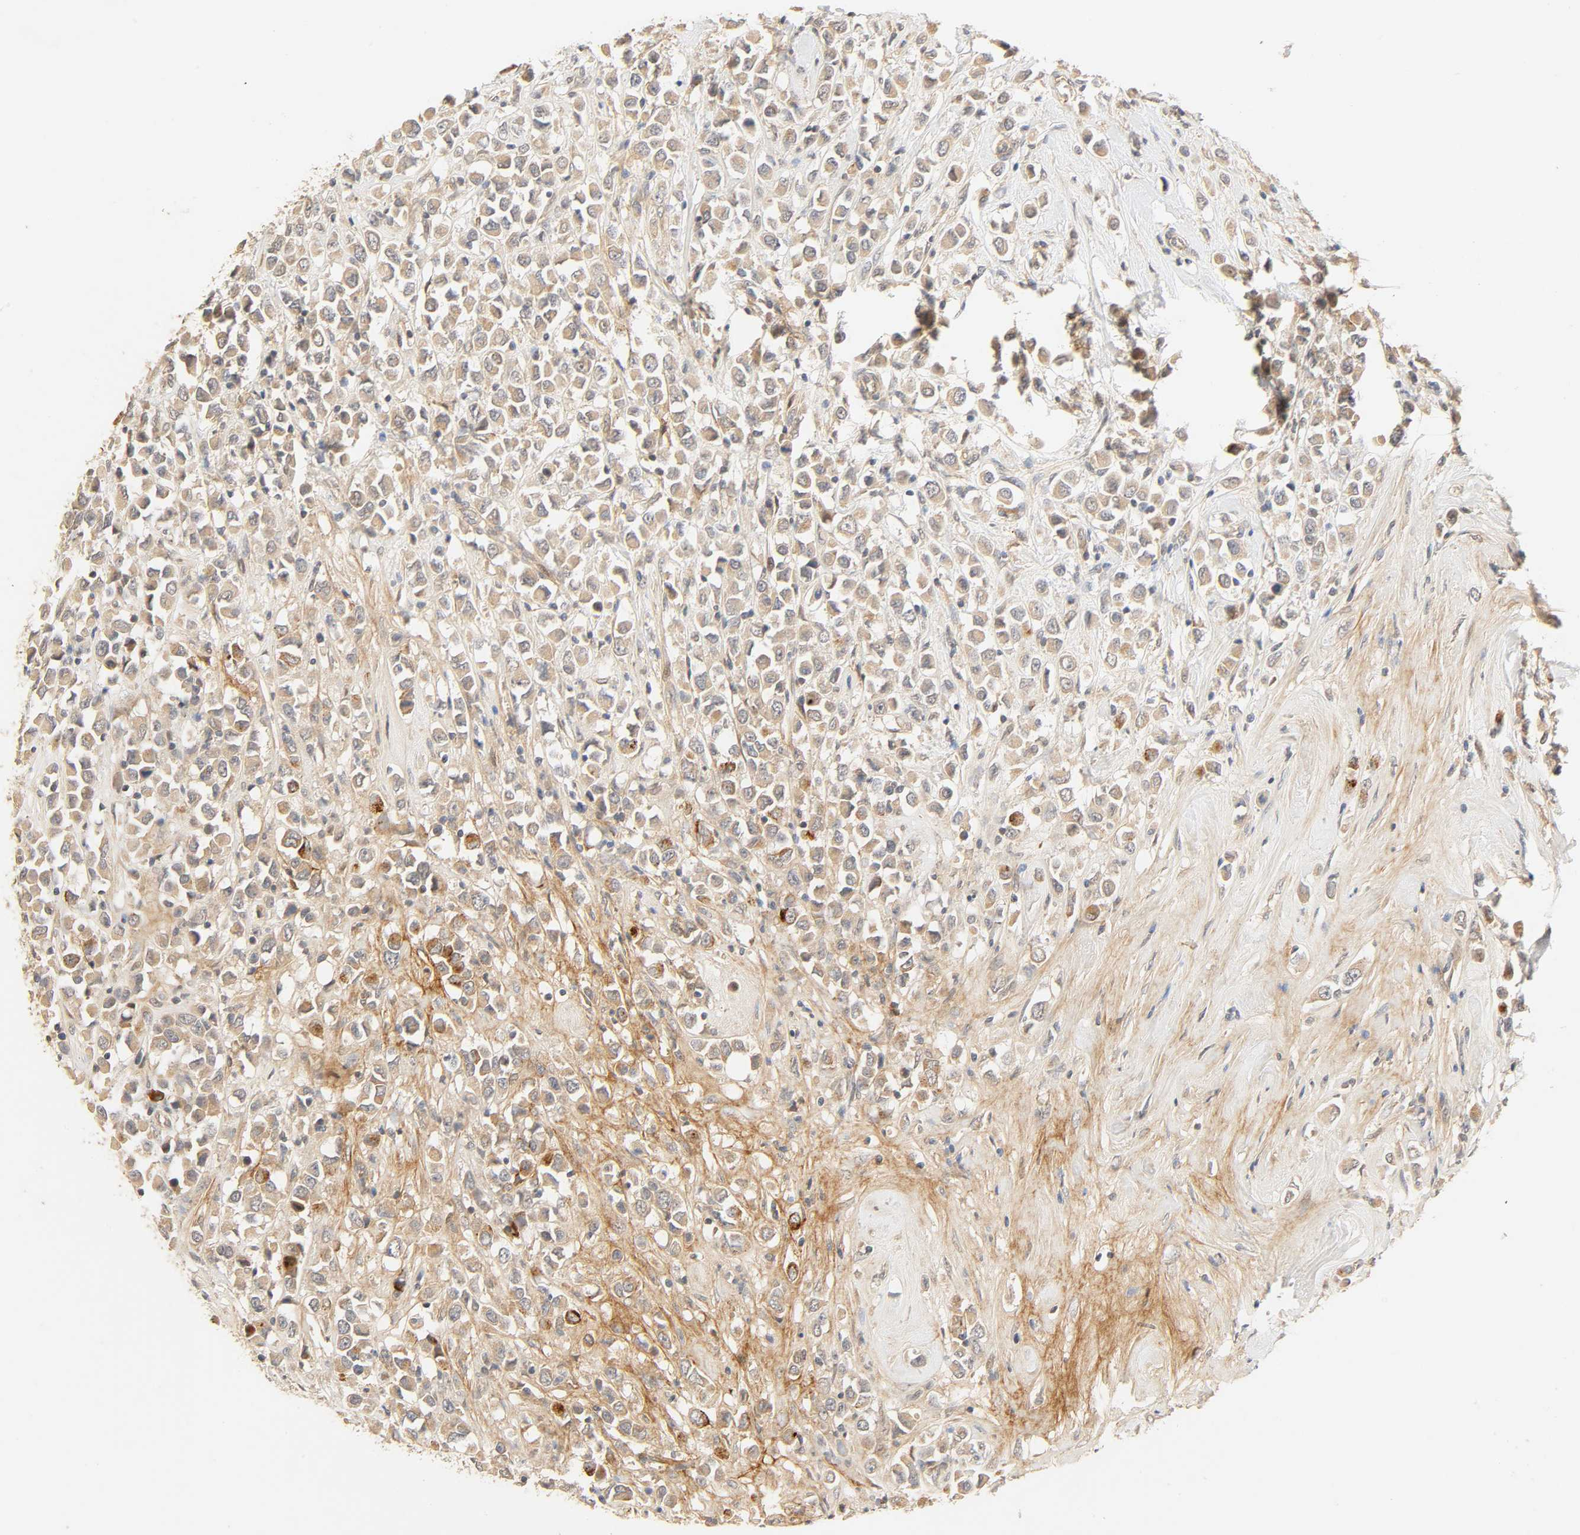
{"staining": {"intensity": "weak", "quantity": ">75%", "location": "cytoplasmic/membranous"}, "tissue": "breast cancer", "cell_type": "Tumor cells", "image_type": "cancer", "snomed": [{"axis": "morphology", "description": "Duct carcinoma"}, {"axis": "topography", "description": "Breast"}], "caption": "Approximately >75% of tumor cells in breast cancer (intraductal carcinoma) exhibit weak cytoplasmic/membranous protein staining as visualized by brown immunohistochemical staining.", "gene": "CACNA1G", "patient": {"sex": "female", "age": 61}}